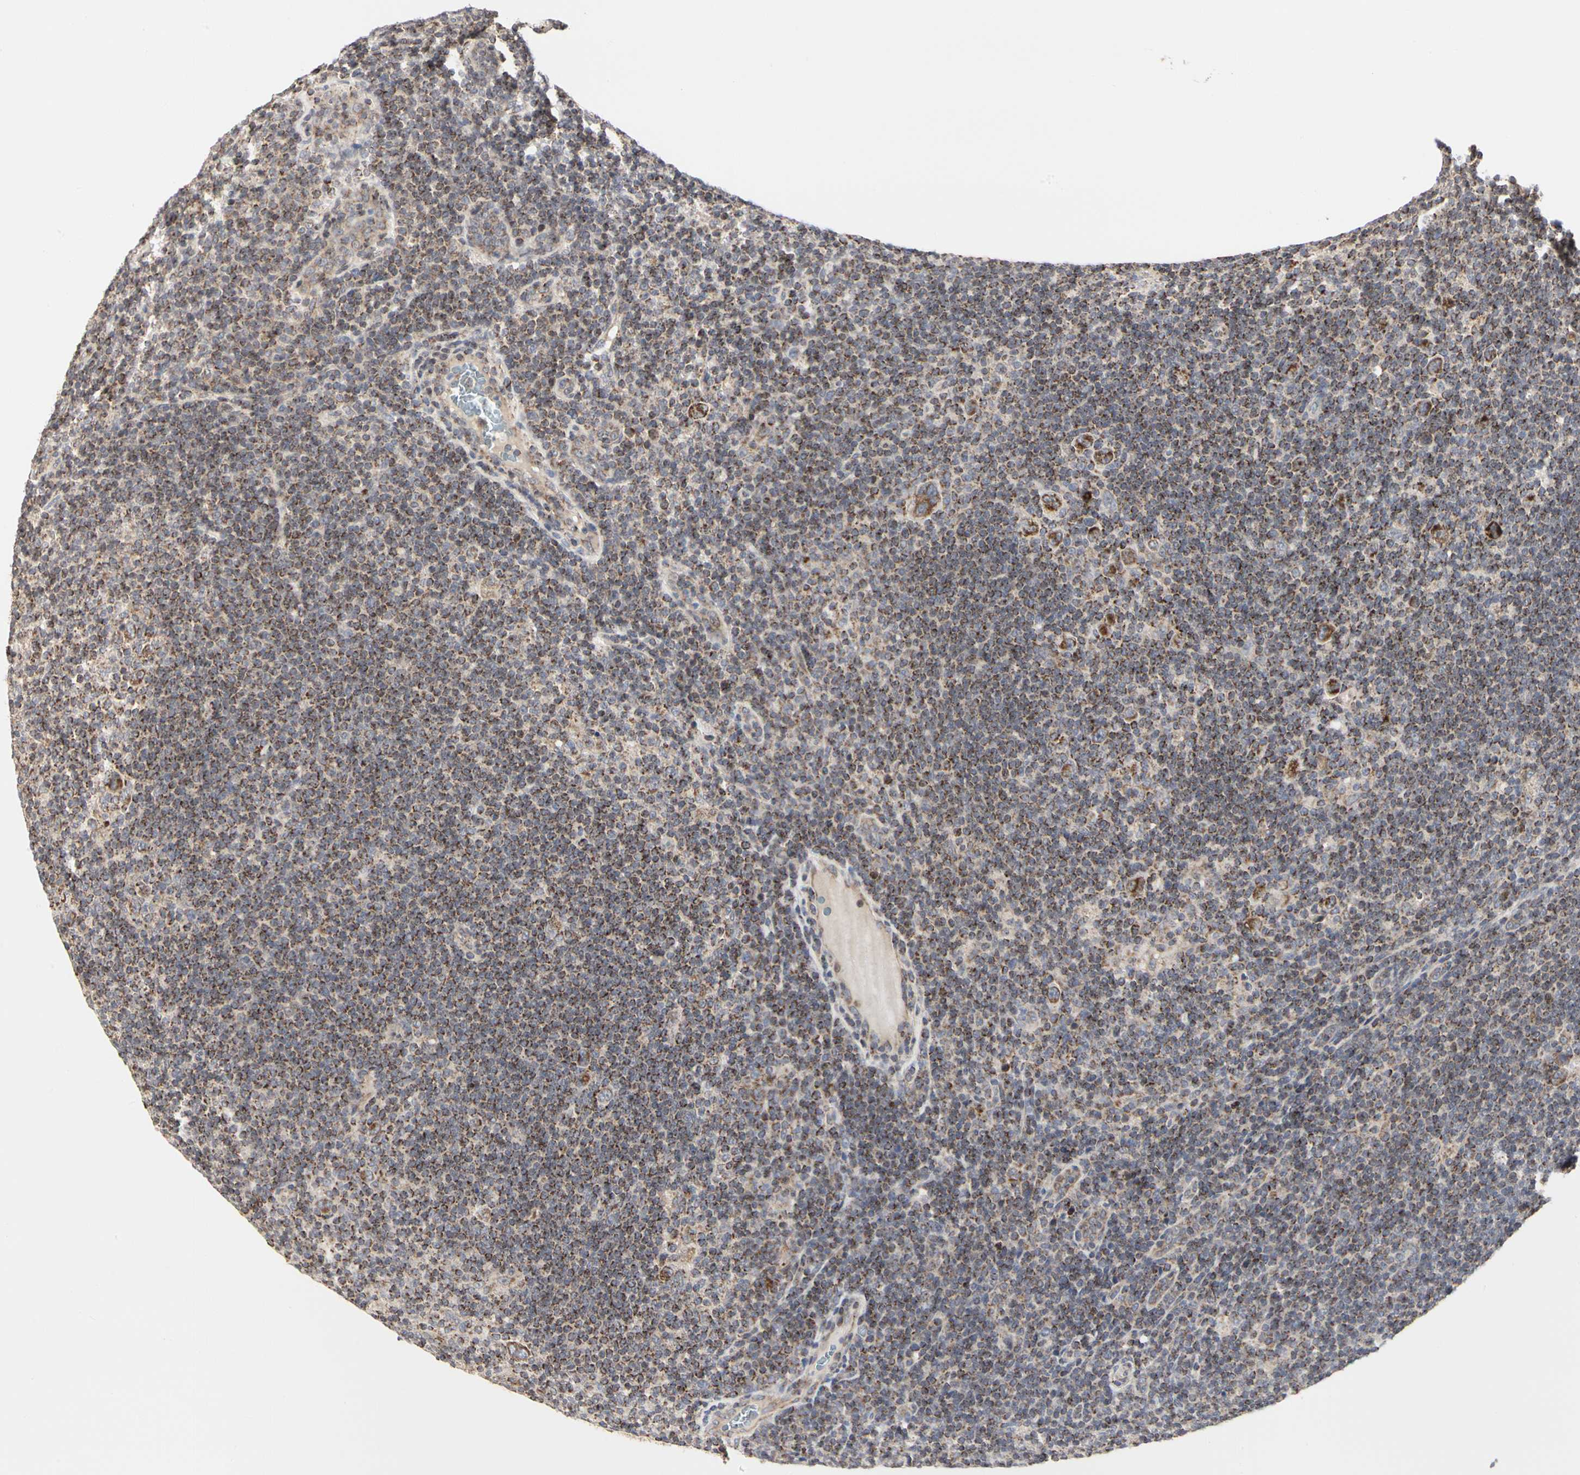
{"staining": {"intensity": "moderate", "quantity": "25%-75%", "location": "cytoplasmic/membranous"}, "tissue": "lymphoma", "cell_type": "Tumor cells", "image_type": "cancer", "snomed": [{"axis": "morphology", "description": "Hodgkin's disease, NOS"}, {"axis": "topography", "description": "Lymph node"}], "caption": "Immunohistochemistry of human Hodgkin's disease displays medium levels of moderate cytoplasmic/membranous staining in about 25%-75% of tumor cells.", "gene": "TSKU", "patient": {"sex": "female", "age": 57}}